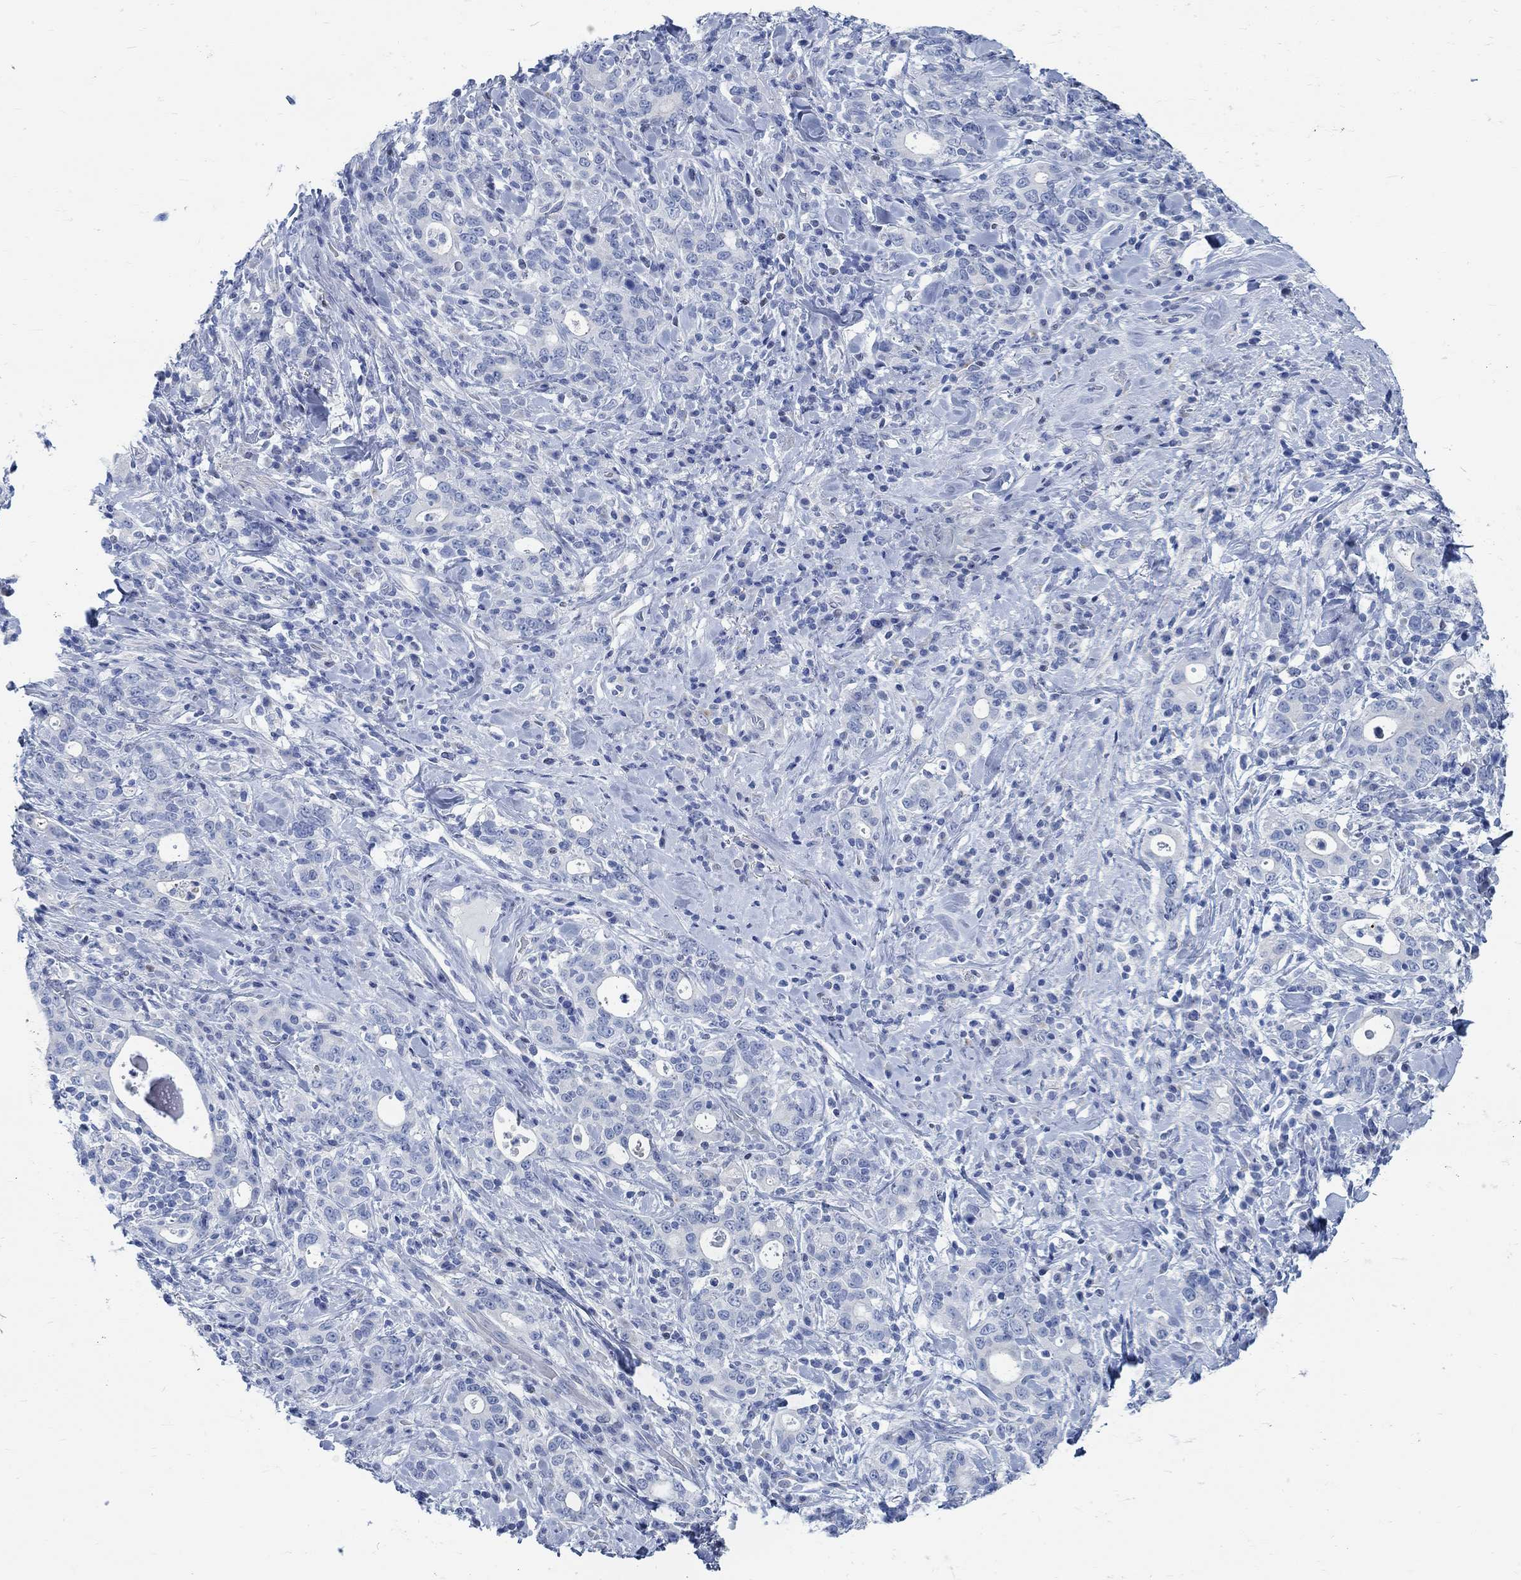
{"staining": {"intensity": "negative", "quantity": "none", "location": "none"}, "tissue": "stomach cancer", "cell_type": "Tumor cells", "image_type": "cancer", "snomed": [{"axis": "morphology", "description": "Adenocarcinoma, NOS"}, {"axis": "topography", "description": "Stomach"}], "caption": "There is no significant expression in tumor cells of stomach cancer.", "gene": "RBM20", "patient": {"sex": "male", "age": 79}}